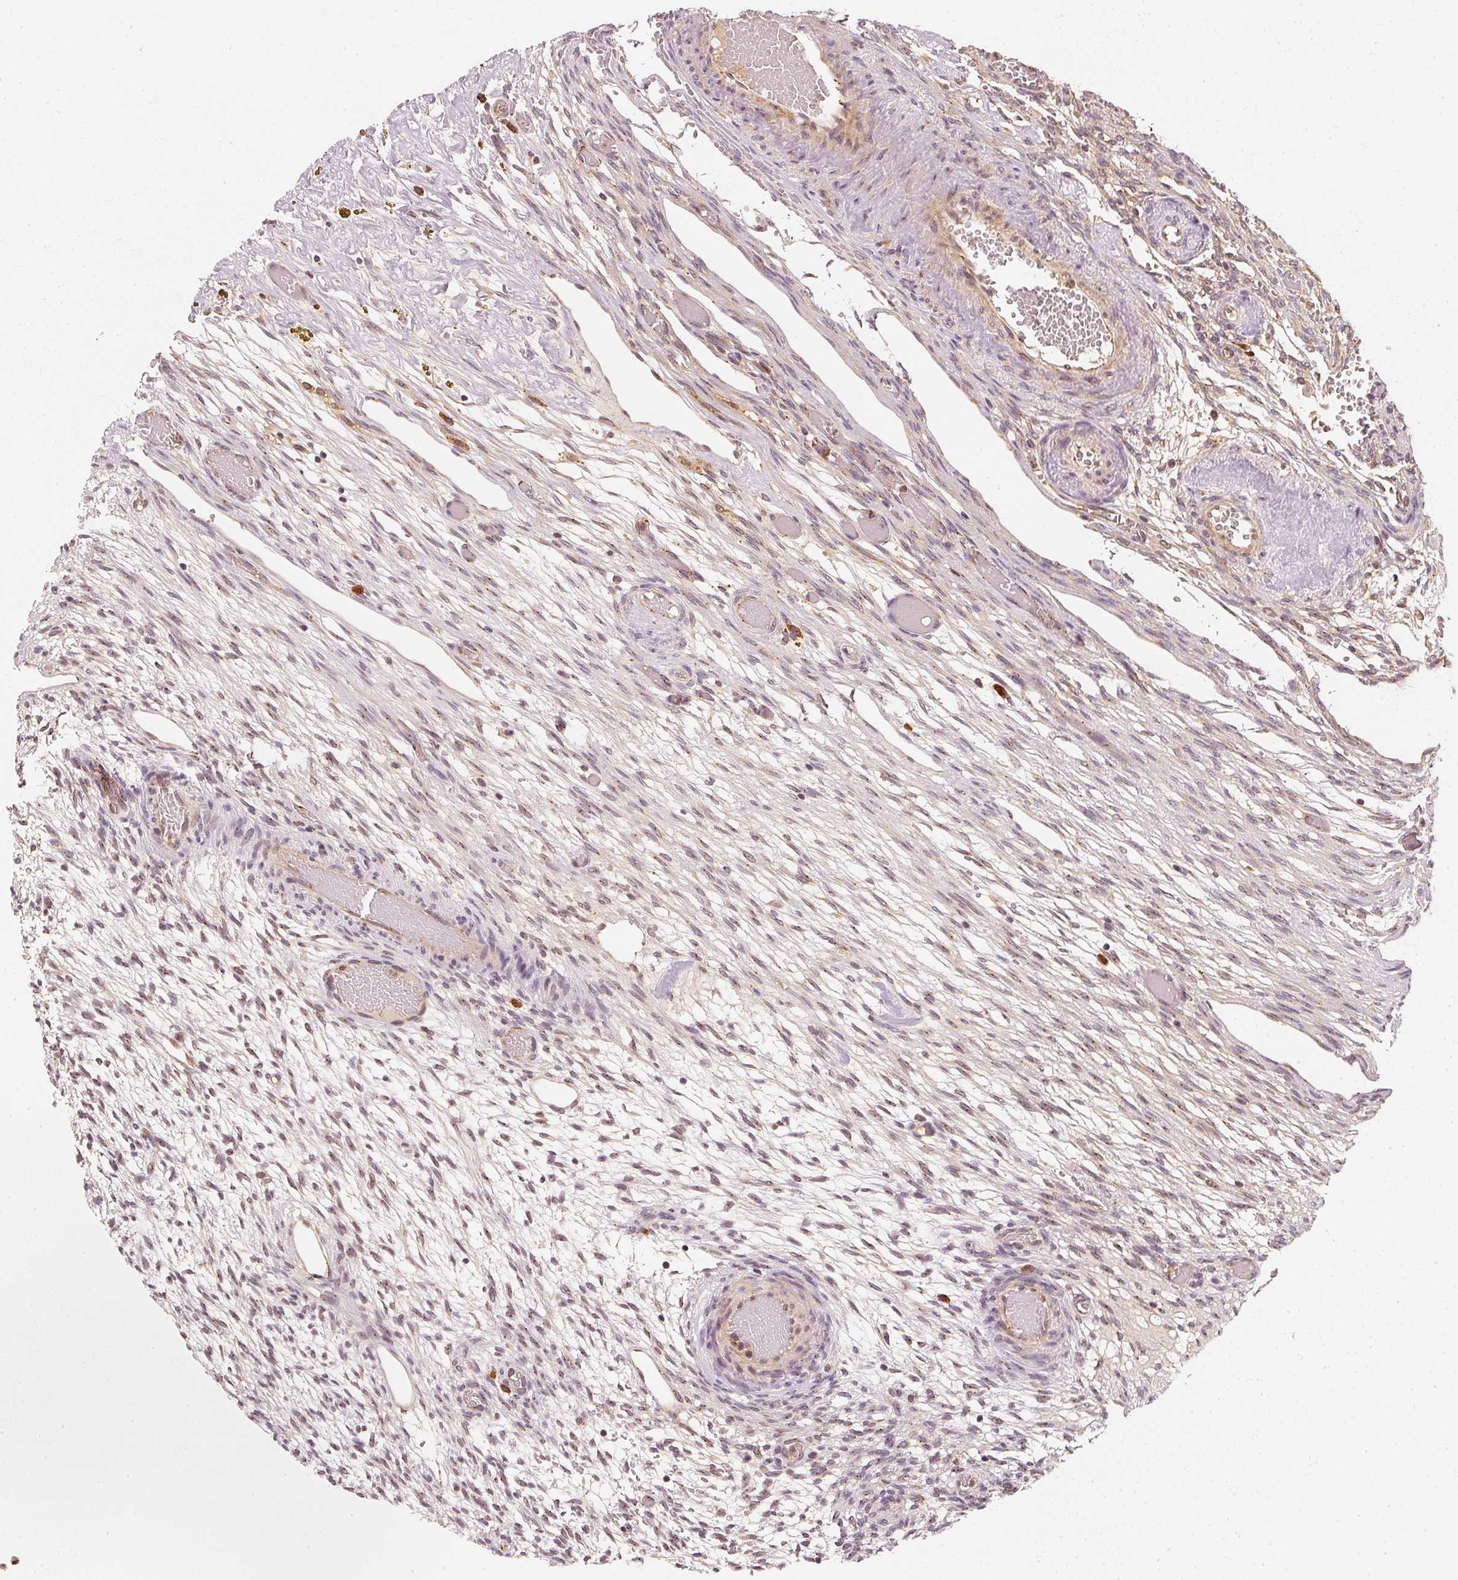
{"staining": {"intensity": "moderate", "quantity": ">75%", "location": "cytoplasmic/membranous"}, "tissue": "ovary", "cell_type": "Follicle cells", "image_type": "normal", "snomed": [{"axis": "morphology", "description": "Normal tissue, NOS"}, {"axis": "topography", "description": "Ovary"}], "caption": "High-magnification brightfield microscopy of benign ovary stained with DAB (brown) and counterstained with hematoxylin (blue). follicle cells exhibit moderate cytoplasmic/membranous staining is present in approximately>75% of cells.", "gene": "EEF1A1", "patient": {"sex": "female", "age": 67}}